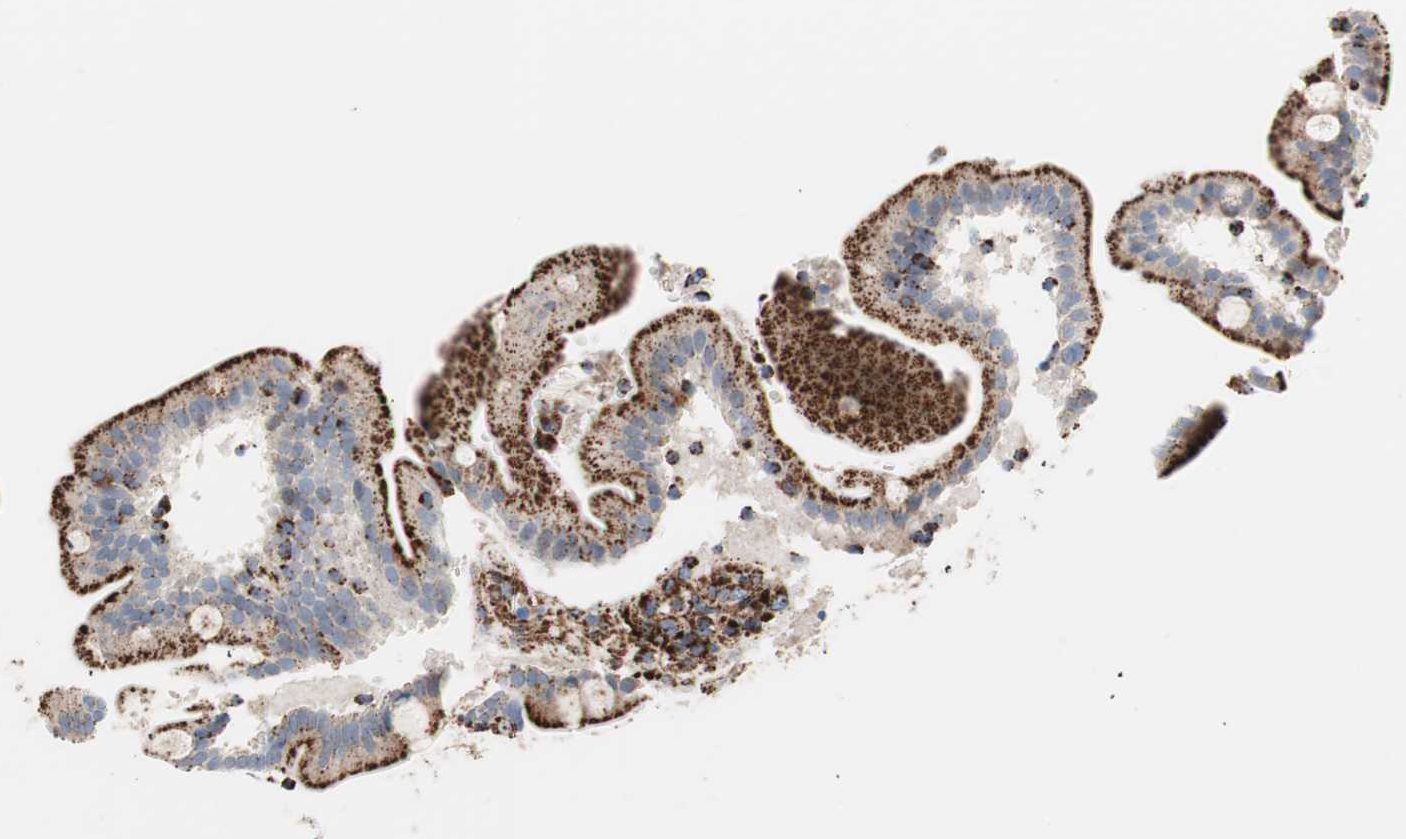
{"staining": {"intensity": "strong", "quantity": ">75%", "location": "cytoplasmic/membranous"}, "tissue": "duodenum", "cell_type": "Glandular cells", "image_type": "normal", "snomed": [{"axis": "morphology", "description": "Normal tissue, NOS"}, {"axis": "topography", "description": "Duodenum"}], "caption": "Duodenum stained for a protein (brown) demonstrates strong cytoplasmic/membranous positive positivity in about >75% of glandular cells.", "gene": "LAMP1", "patient": {"sex": "male", "age": 54}}